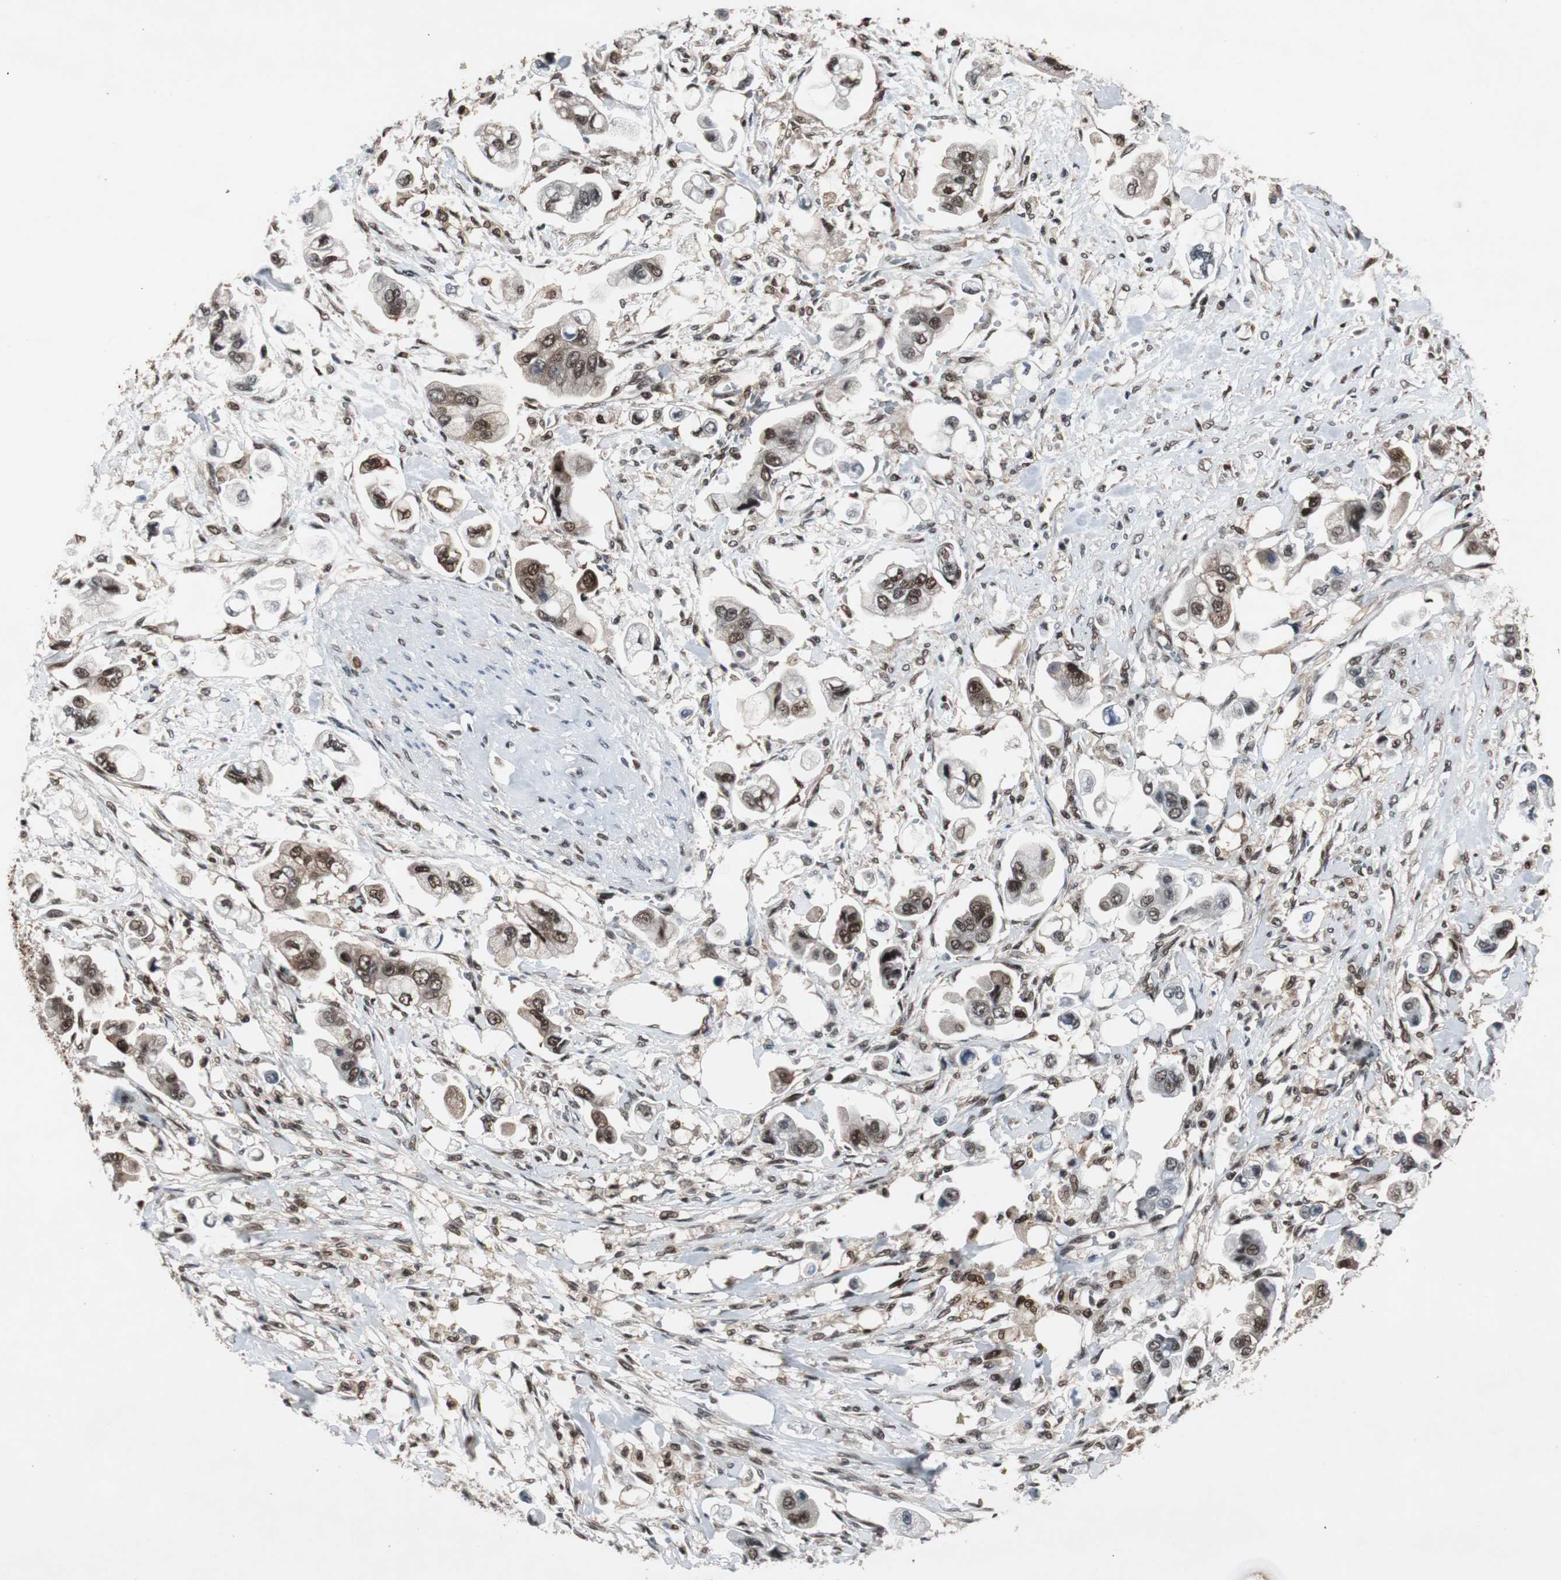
{"staining": {"intensity": "moderate", "quantity": ">75%", "location": "cytoplasmic/membranous,nuclear"}, "tissue": "stomach cancer", "cell_type": "Tumor cells", "image_type": "cancer", "snomed": [{"axis": "morphology", "description": "Adenocarcinoma, NOS"}, {"axis": "topography", "description": "Stomach"}], "caption": "Immunohistochemical staining of stomach cancer displays medium levels of moderate cytoplasmic/membranous and nuclear positivity in approximately >75% of tumor cells. (DAB IHC with brightfield microscopy, high magnification).", "gene": "ACLY", "patient": {"sex": "male", "age": 62}}